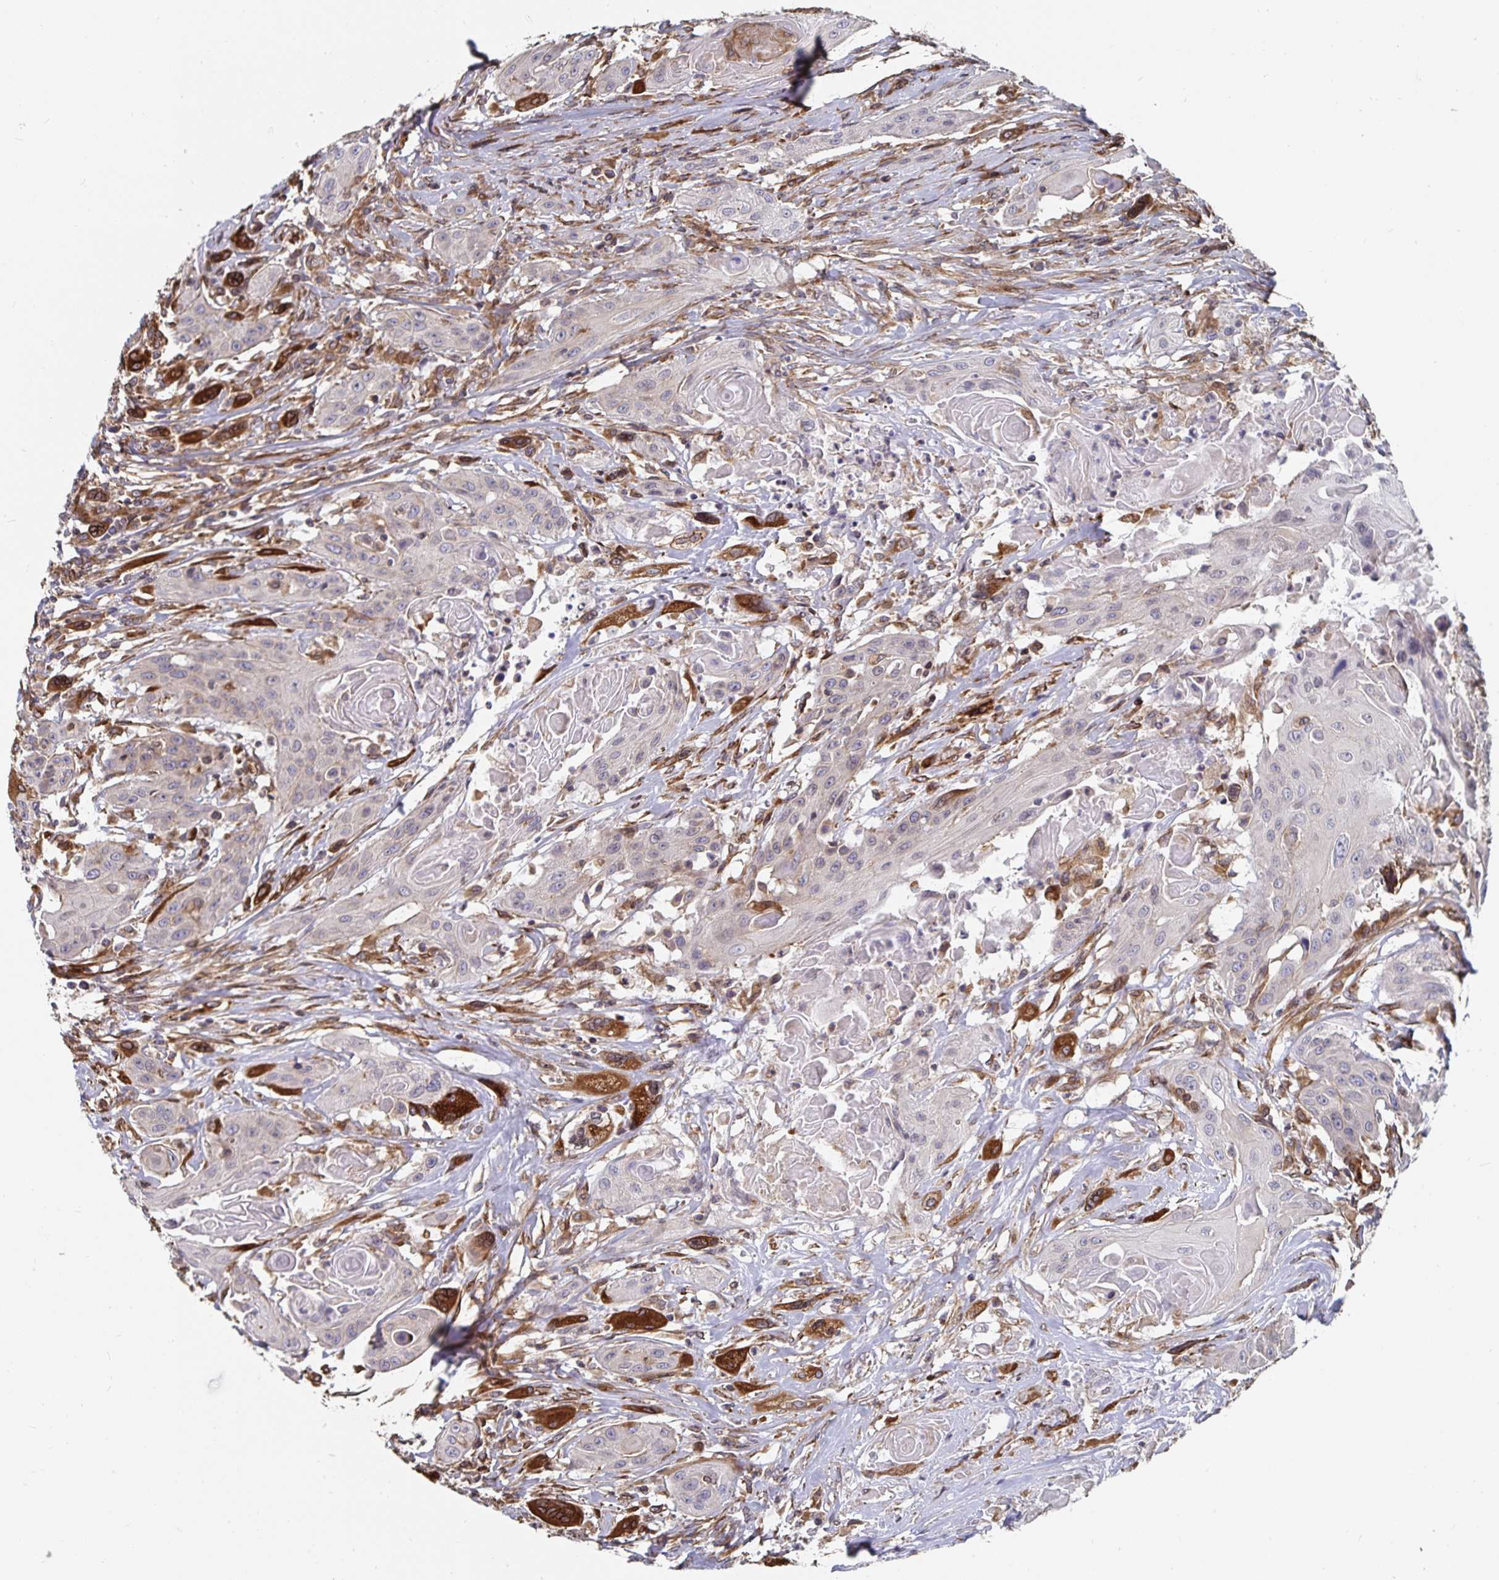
{"staining": {"intensity": "weak", "quantity": "<25%", "location": "cytoplasmic/membranous"}, "tissue": "head and neck cancer", "cell_type": "Tumor cells", "image_type": "cancer", "snomed": [{"axis": "morphology", "description": "Squamous cell carcinoma, NOS"}, {"axis": "topography", "description": "Oral tissue"}, {"axis": "topography", "description": "Head-Neck"}, {"axis": "topography", "description": "Neck, NOS"}], "caption": "Immunohistochemistry (IHC) image of neoplastic tissue: human head and neck cancer stained with DAB reveals no significant protein staining in tumor cells. (Stains: DAB (3,3'-diaminobenzidine) immunohistochemistry with hematoxylin counter stain, Microscopy: brightfield microscopy at high magnification).", "gene": "BCAP29", "patient": {"sex": "female", "age": 55}}